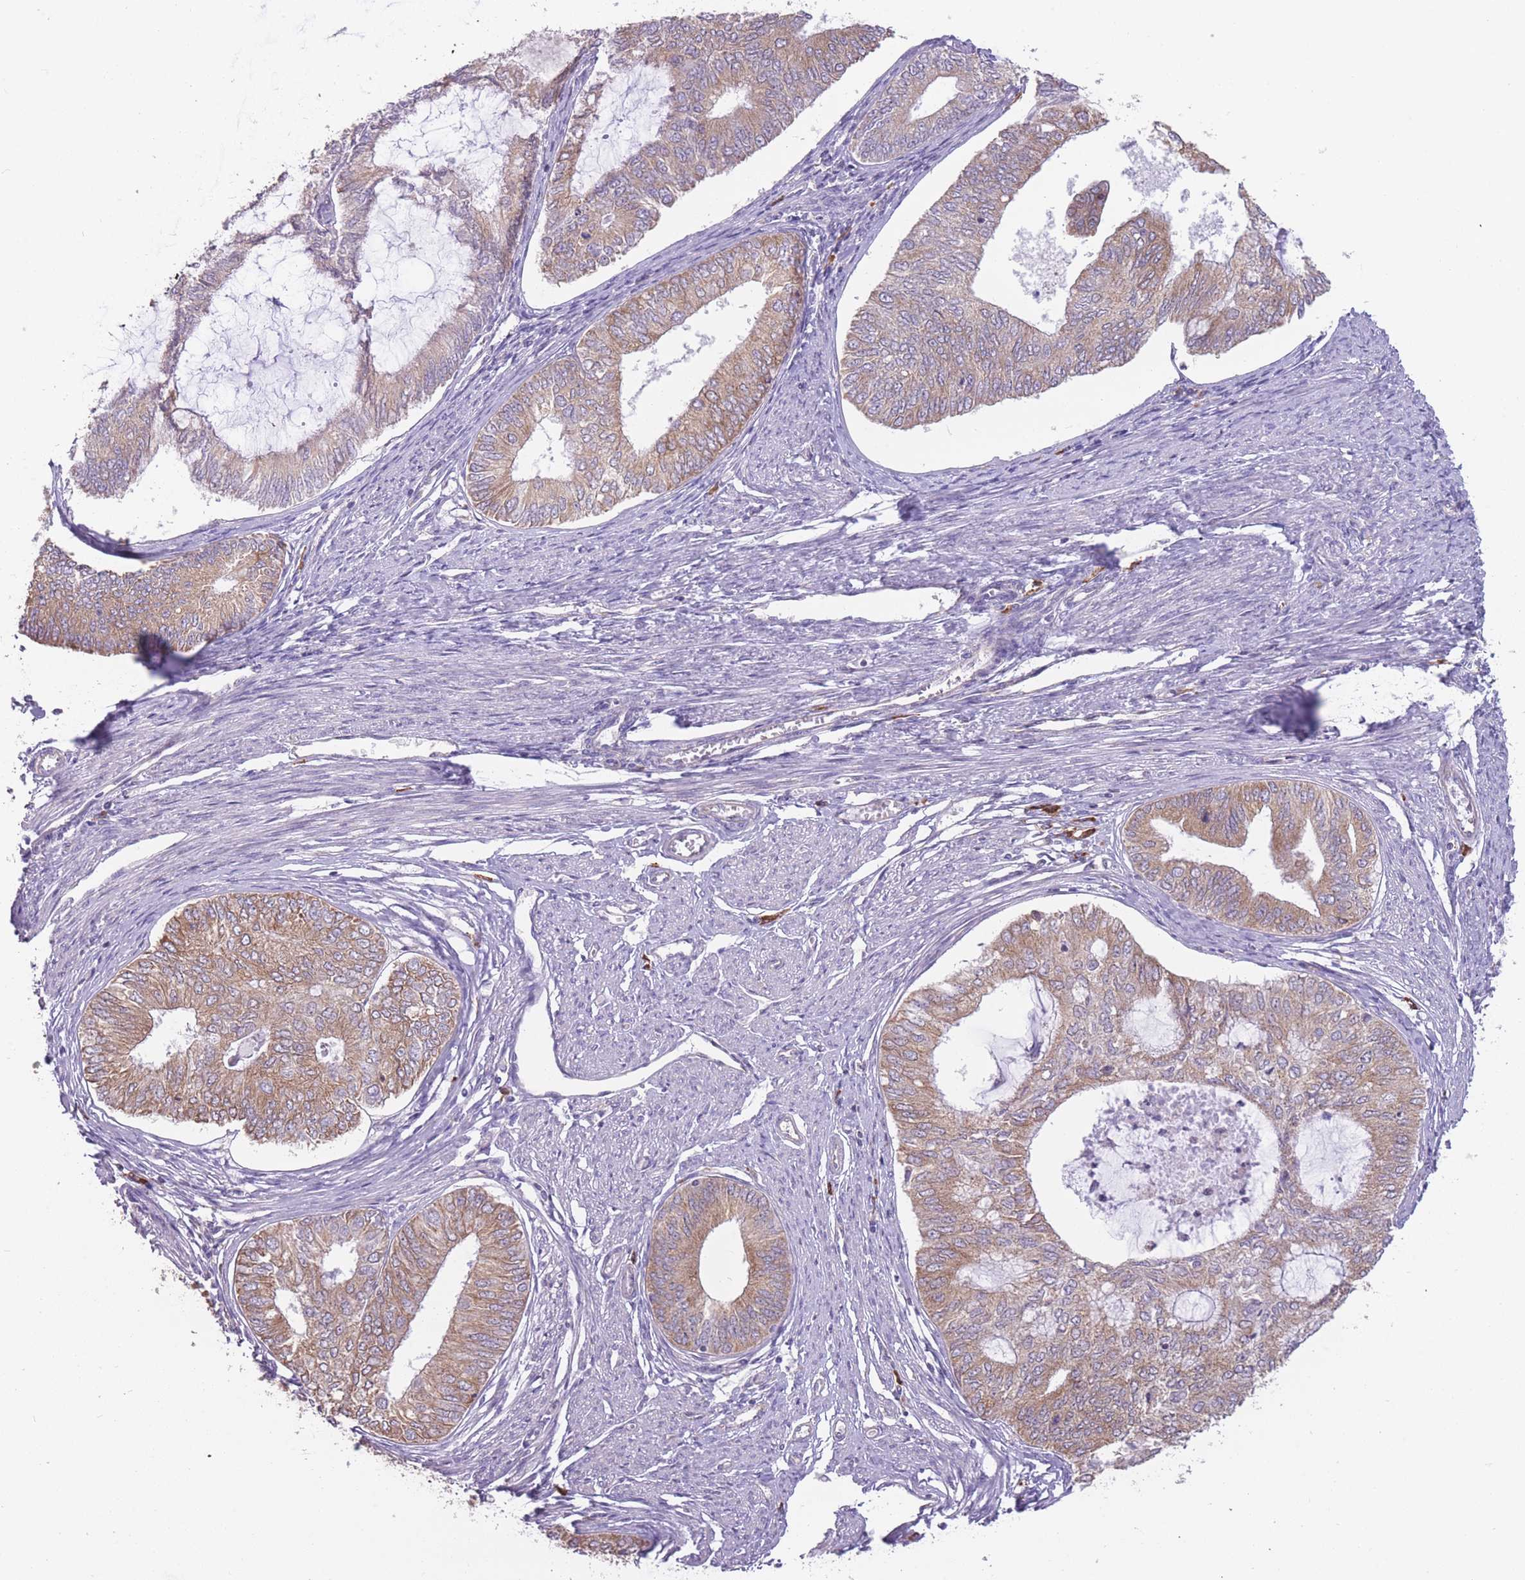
{"staining": {"intensity": "moderate", "quantity": ">75%", "location": "cytoplasmic/membranous"}, "tissue": "endometrial cancer", "cell_type": "Tumor cells", "image_type": "cancer", "snomed": [{"axis": "morphology", "description": "Adenocarcinoma, NOS"}, {"axis": "topography", "description": "Endometrium"}], "caption": "A brown stain labels moderate cytoplasmic/membranous staining of a protein in human endometrial adenocarcinoma tumor cells.", "gene": "TRAPPC5", "patient": {"sex": "female", "age": 68}}